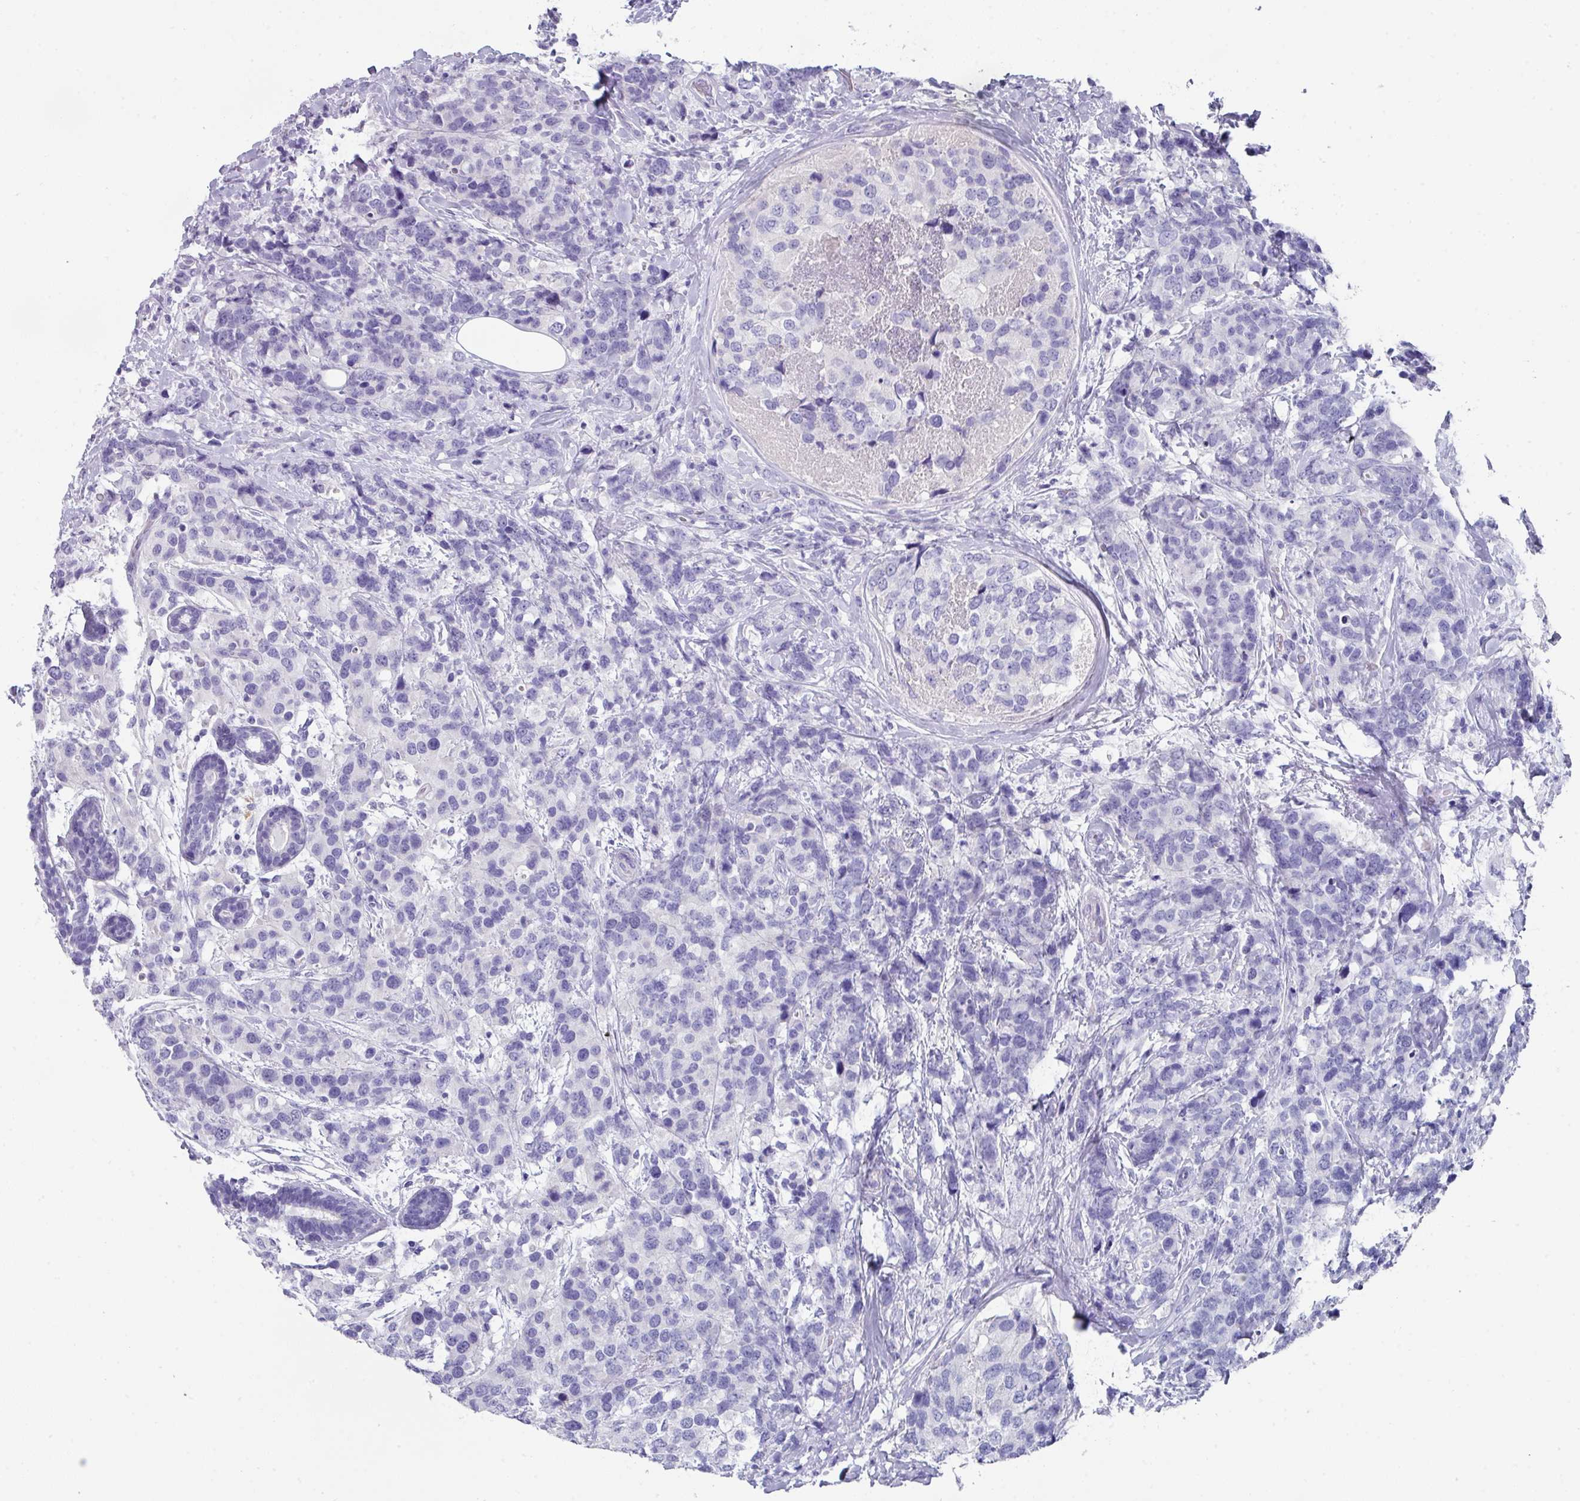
{"staining": {"intensity": "negative", "quantity": "none", "location": "none"}, "tissue": "breast cancer", "cell_type": "Tumor cells", "image_type": "cancer", "snomed": [{"axis": "morphology", "description": "Lobular carcinoma"}, {"axis": "topography", "description": "Breast"}], "caption": "Immunohistochemical staining of lobular carcinoma (breast) shows no significant expression in tumor cells.", "gene": "PEX10", "patient": {"sex": "female", "age": 59}}